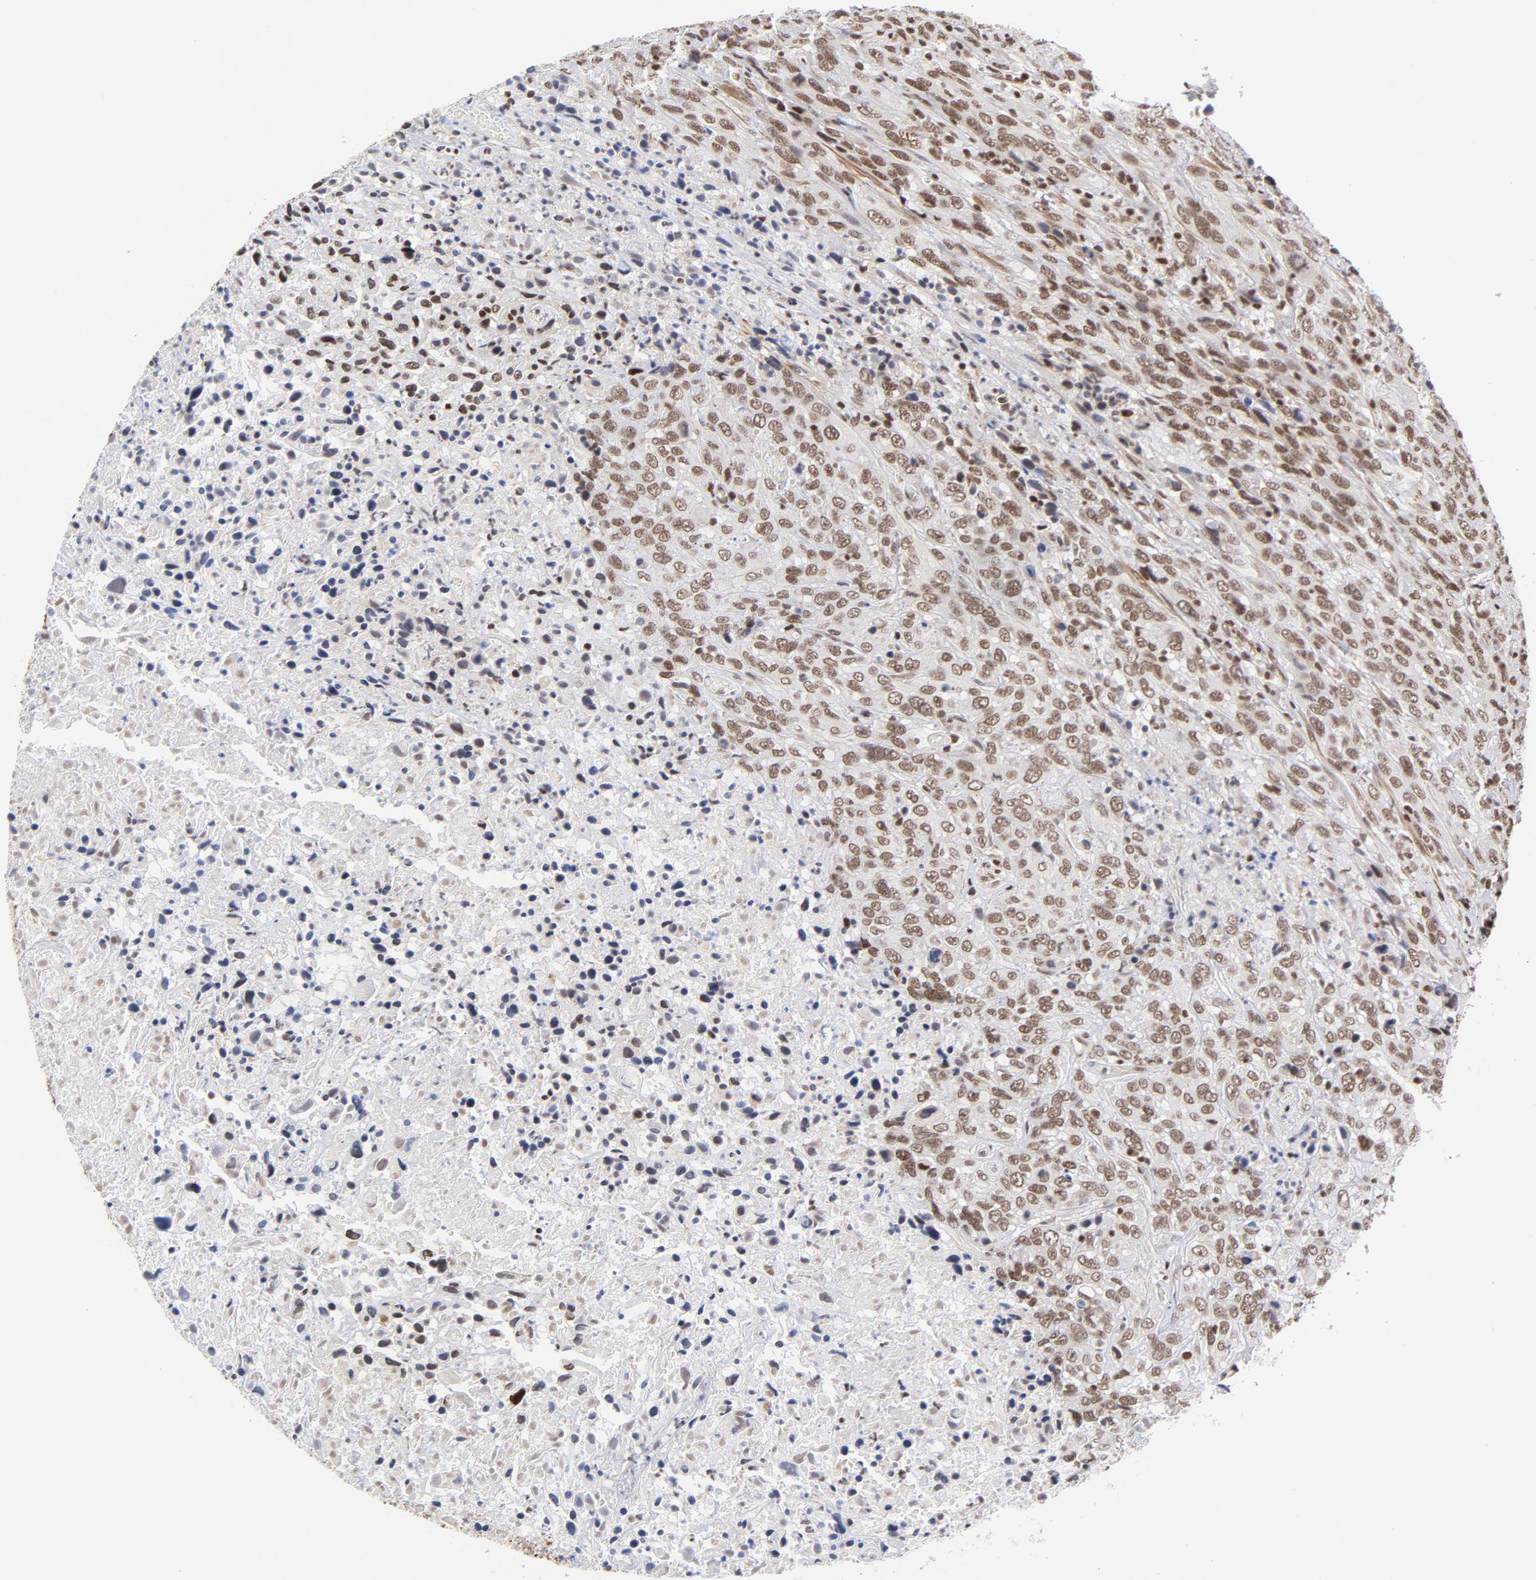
{"staining": {"intensity": "moderate", "quantity": ">75%", "location": "nuclear"}, "tissue": "urothelial cancer", "cell_type": "Tumor cells", "image_type": "cancer", "snomed": [{"axis": "morphology", "description": "Urothelial carcinoma, High grade"}, {"axis": "topography", "description": "Urinary bladder"}], "caption": "The micrograph displays staining of urothelial carcinoma (high-grade), revealing moderate nuclear protein staining (brown color) within tumor cells.", "gene": "CTCF", "patient": {"sex": "male", "age": 61}}